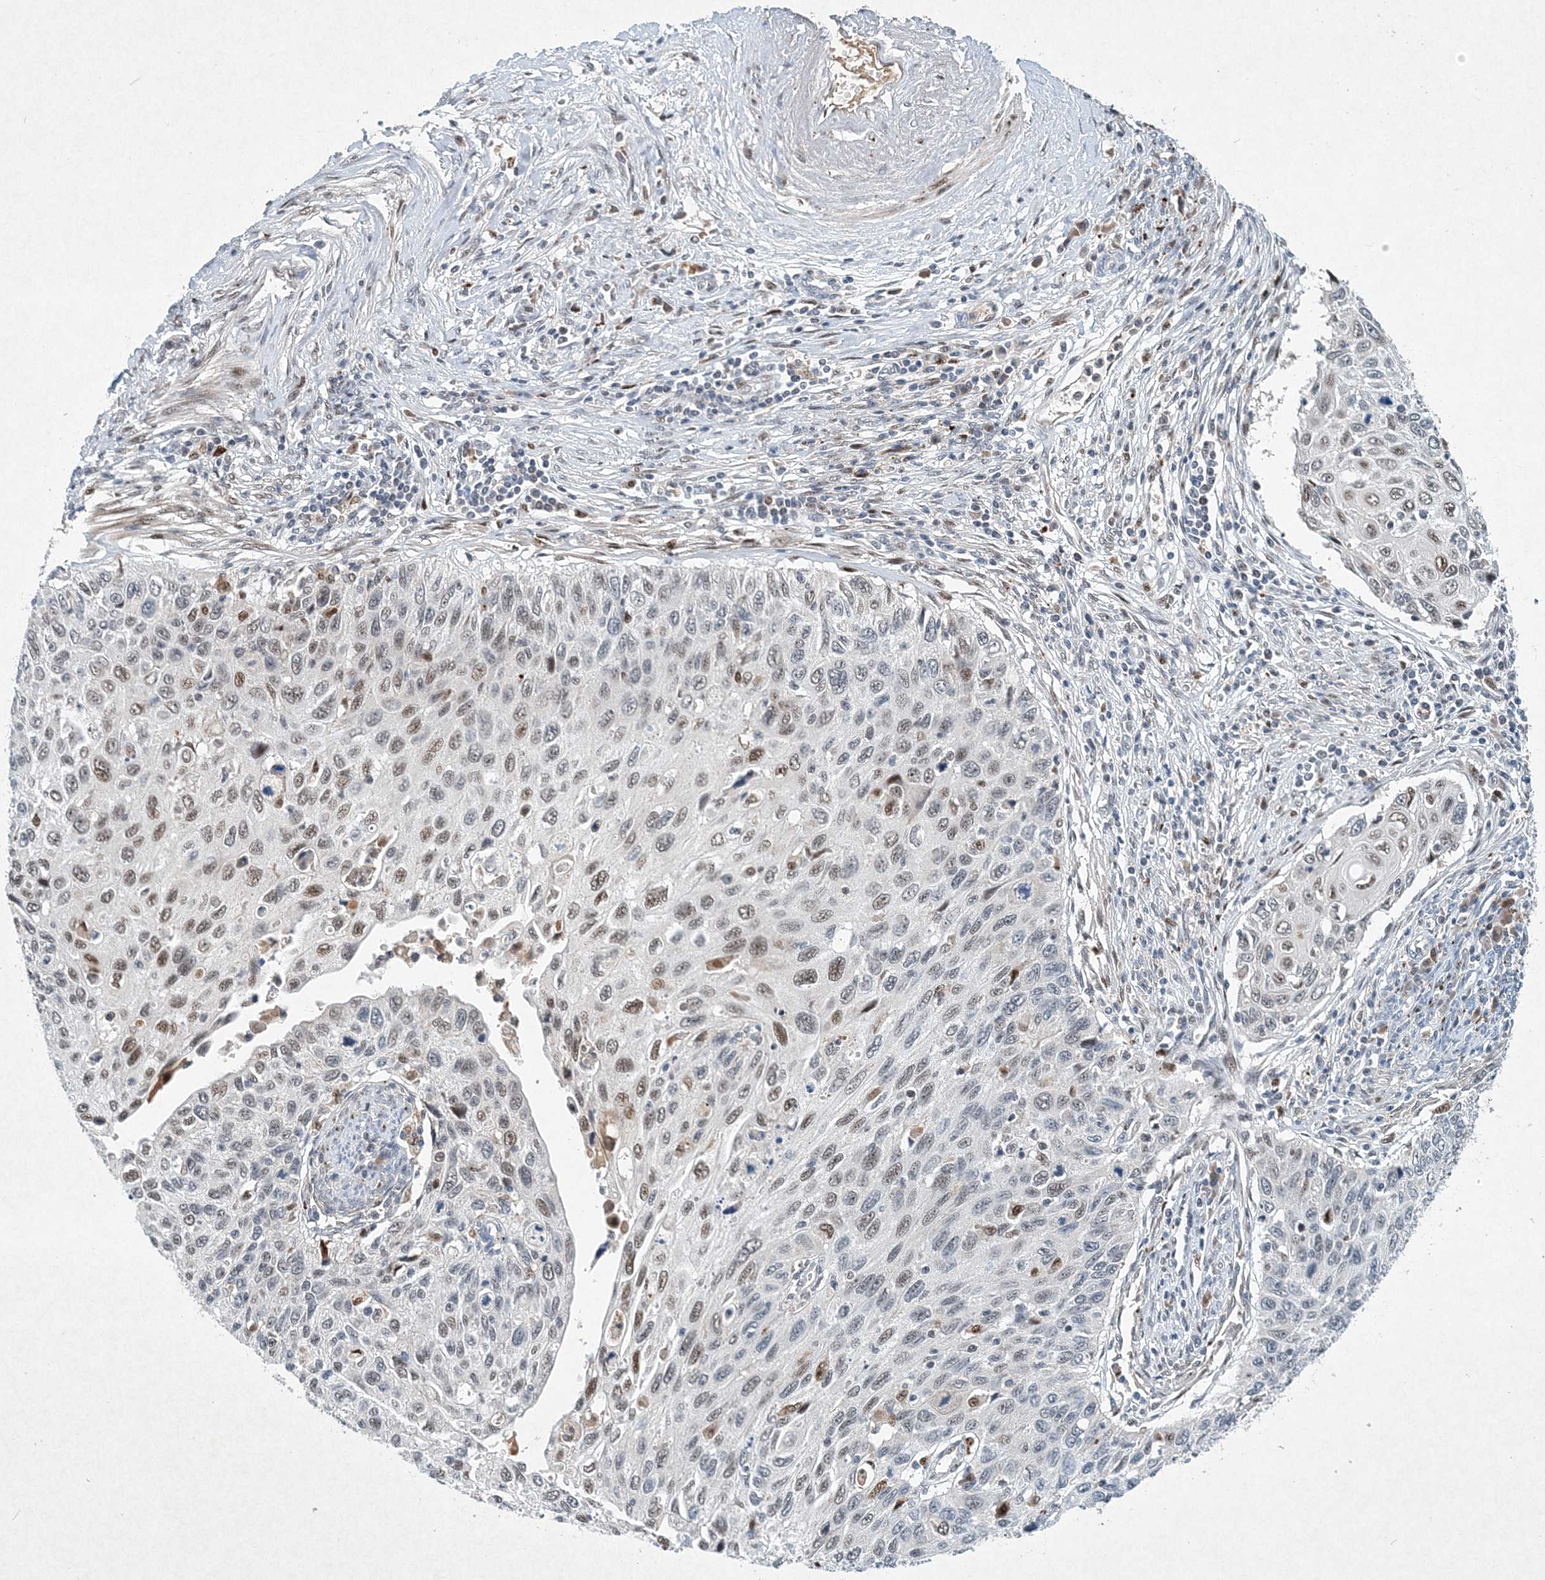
{"staining": {"intensity": "weak", "quantity": "<25%", "location": "nuclear"}, "tissue": "cervical cancer", "cell_type": "Tumor cells", "image_type": "cancer", "snomed": [{"axis": "morphology", "description": "Squamous cell carcinoma, NOS"}, {"axis": "topography", "description": "Cervix"}], "caption": "High magnification brightfield microscopy of cervical cancer (squamous cell carcinoma) stained with DAB (3,3'-diaminobenzidine) (brown) and counterstained with hematoxylin (blue): tumor cells show no significant staining.", "gene": "KPNA4", "patient": {"sex": "female", "age": 70}}